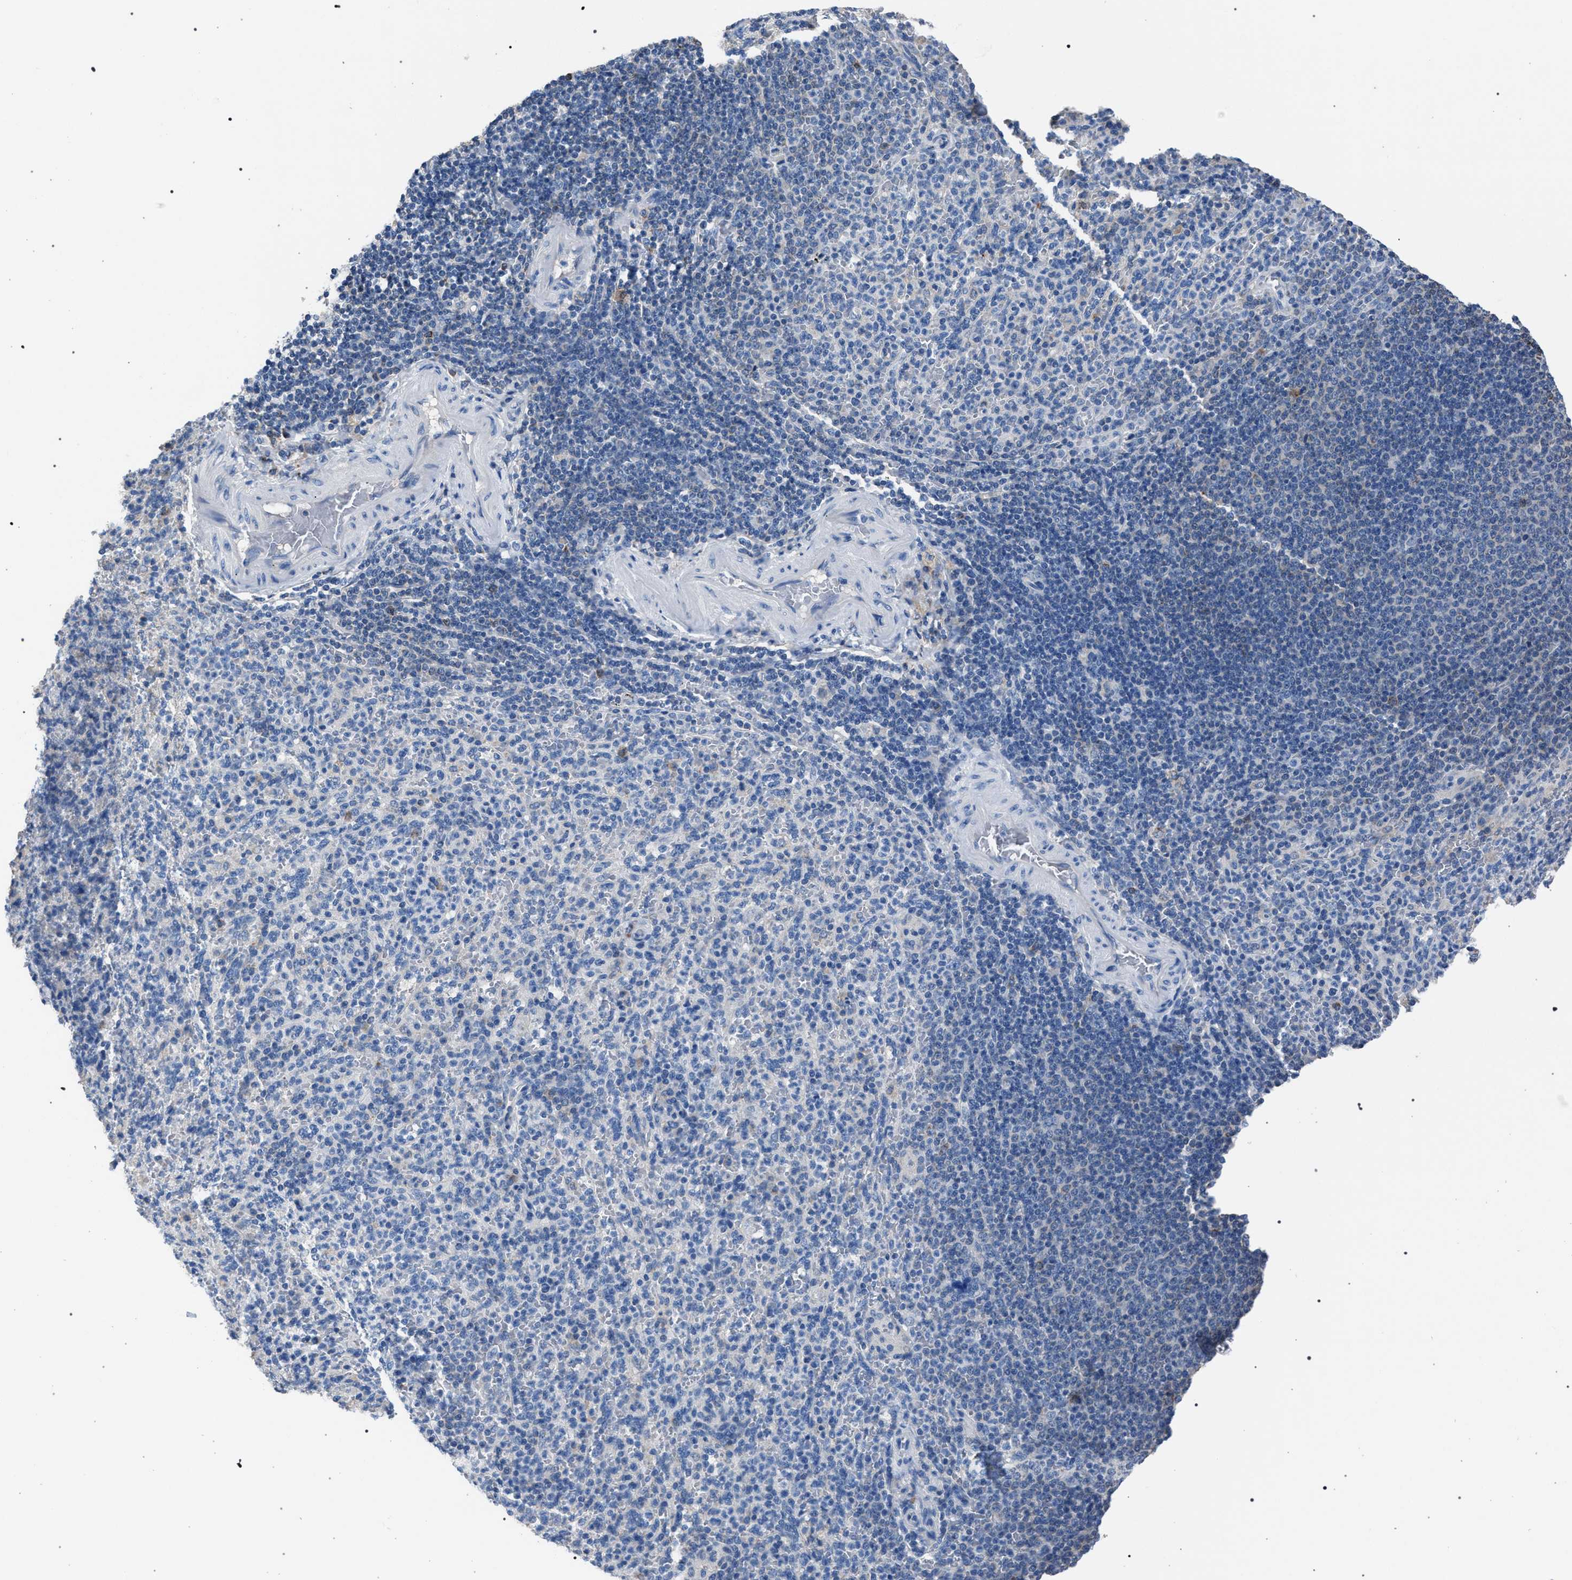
{"staining": {"intensity": "negative", "quantity": "none", "location": "none"}, "tissue": "spleen", "cell_type": "Cells in red pulp", "image_type": "normal", "snomed": [{"axis": "morphology", "description": "Normal tissue, NOS"}, {"axis": "topography", "description": "Spleen"}], "caption": "This is a photomicrograph of immunohistochemistry staining of unremarkable spleen, which shows no staining in cells in red pulp. (Stains: DAB (3,3'-diaminobenzidine) IHC with hematoxylin counter stain, Microscopy: brightfield microscopy at high magnification).", "gene": "CRYZ", "patient": {"sex": "male", "age": 36}}